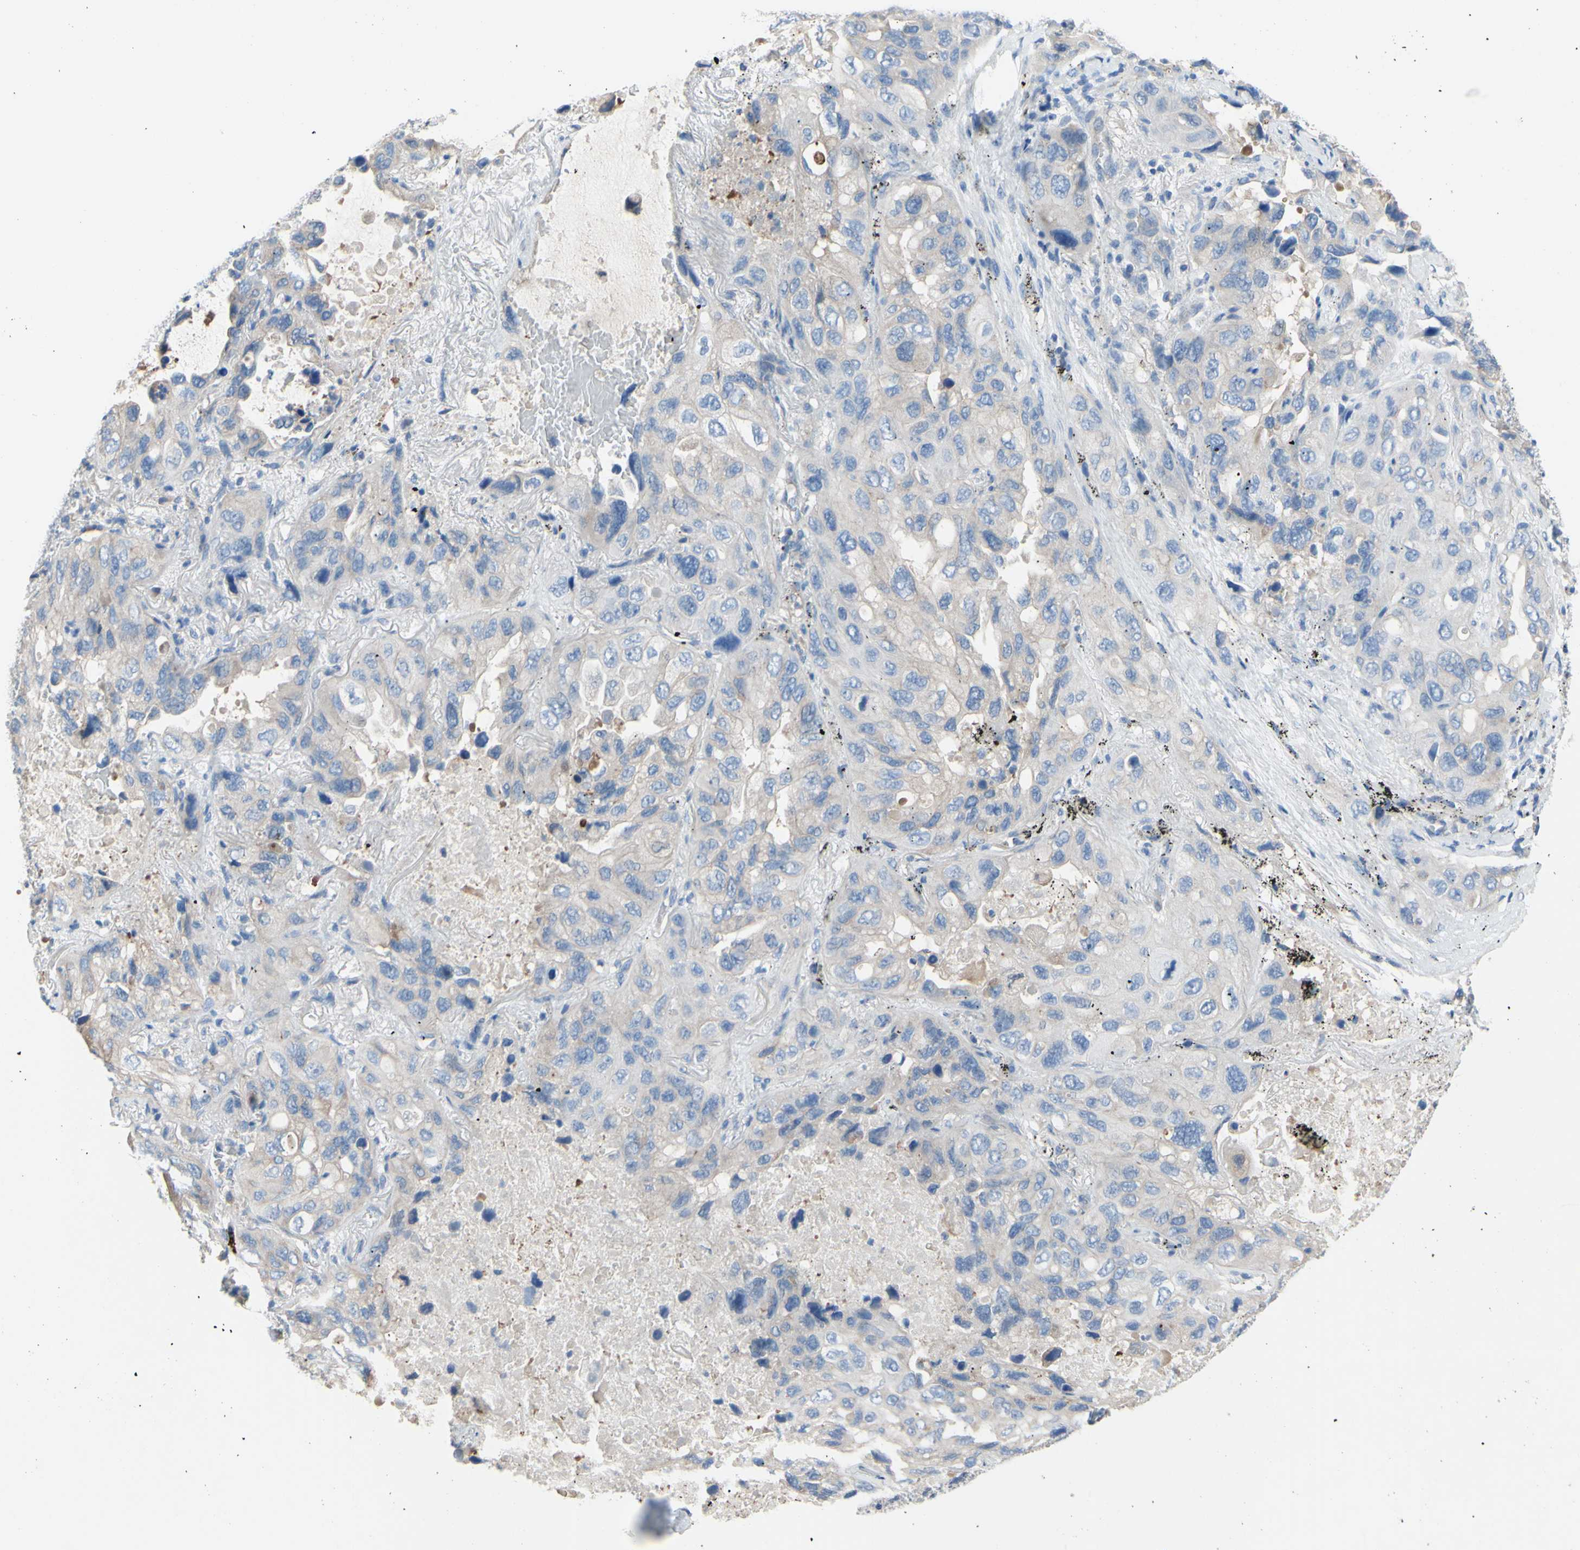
{"staining": {"intensity": "negative", "quantity": "none", "location": "none"}, "tissue": "lung cancer", "cell_type": "Tumor cells", "image_type": "cancer", "snomed": [{"axis": "morphology", "description": "Squamous cell carcinoma, NOS"}, {"axis": "topography", "description": "Lung"}], "caption": "Human lung cancer (squamous cell carcinoma) stained for a protein using IHC exhibits no staining in tumor cells.", "gene": "TMEM59L", "patient": {"sex": "female", "age": 73}}